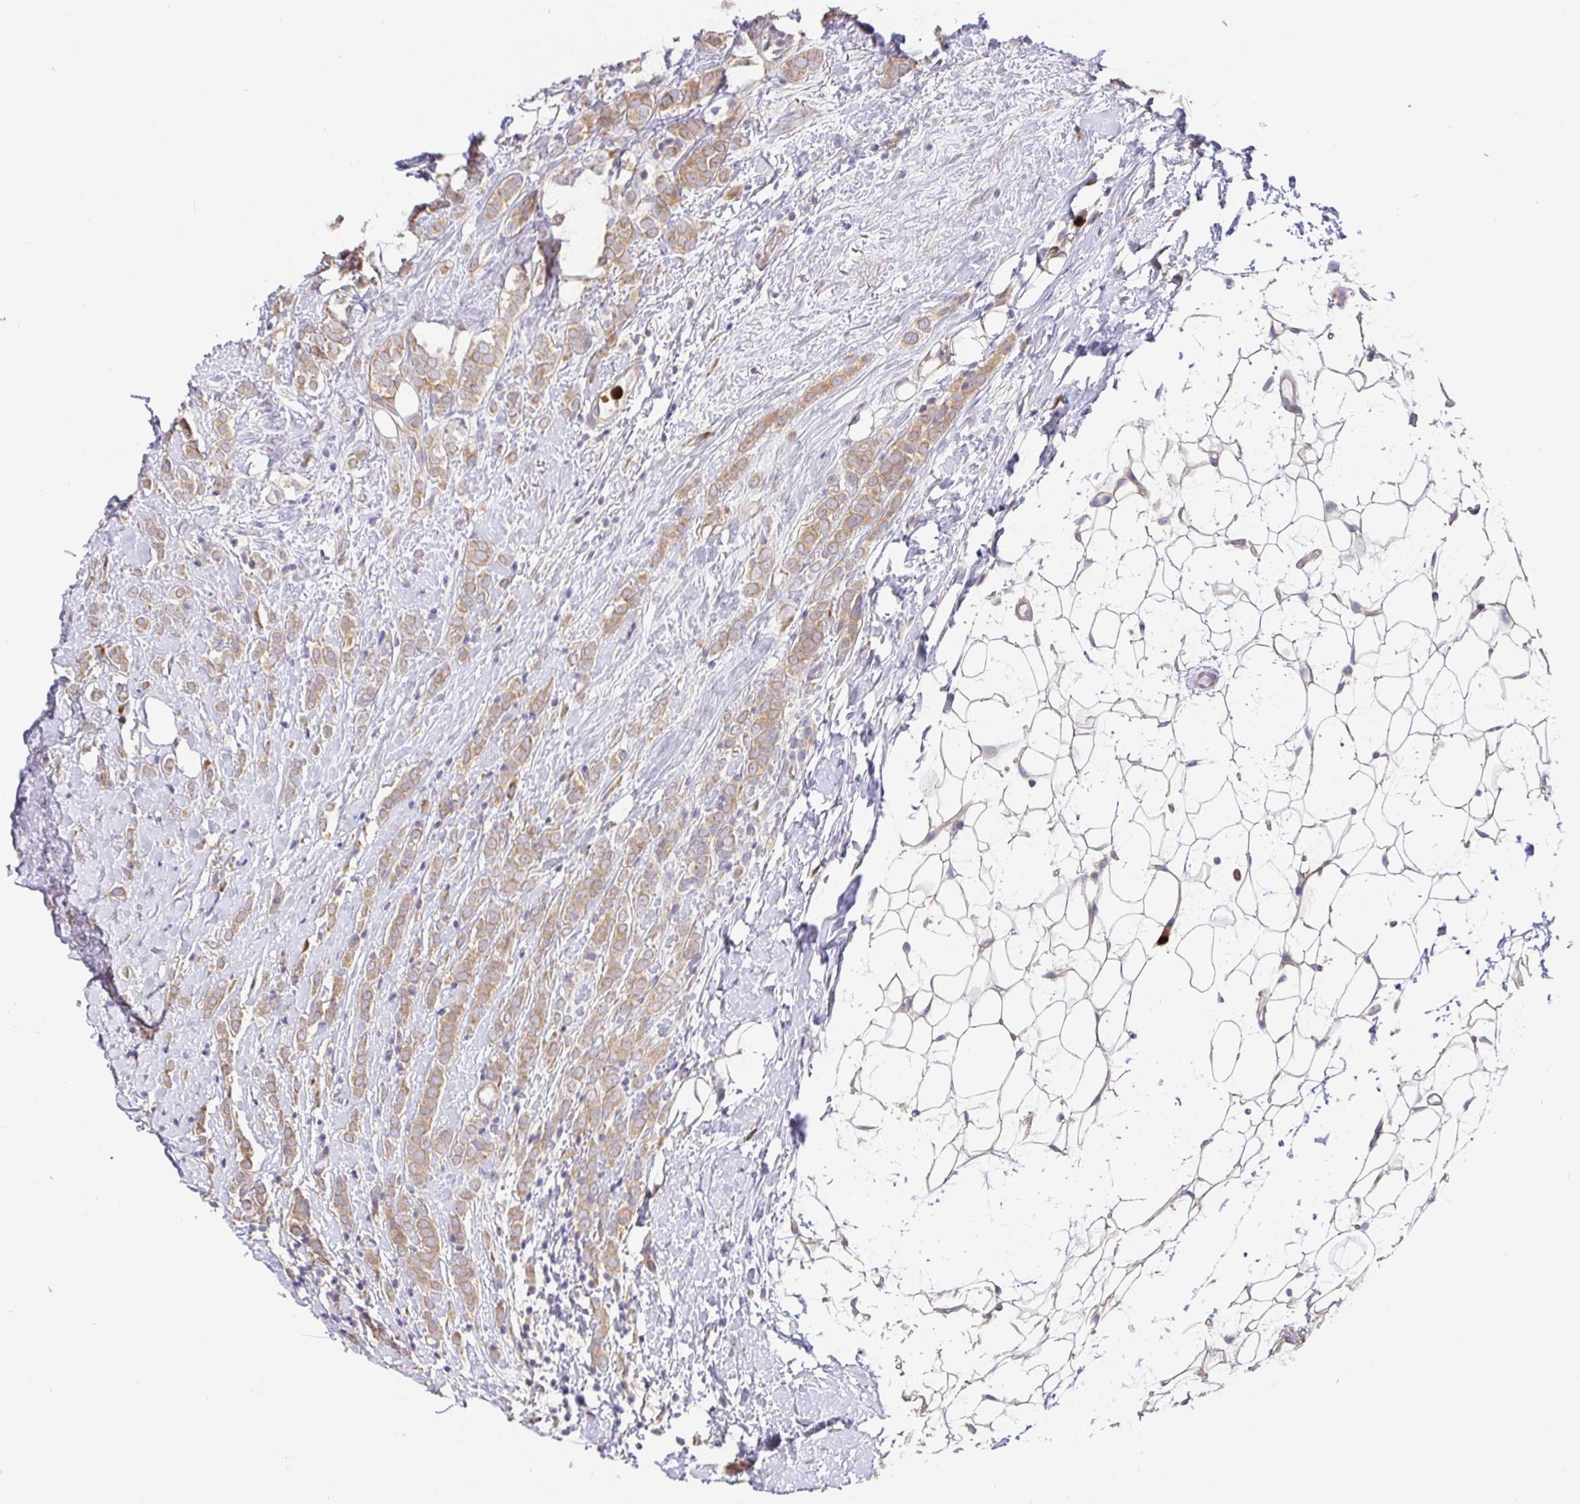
{"staining": {"intensity": "weak", "quantity": ">75%", "location": "cytoplasmic/membranous"}, "tissue": "breast cancer", "cell_type": "Tumor cells", "image_type": "cancer", "snomed": [{"axis": "morphology", "description": "Lobular carcinoma"}, {"axis": "topography", "description": "Breast"}], "caption": "Immunohistochemical staining of human breast cancer displays low levels of weak cytoplasmic/membranous protein expression in about >75% of tumor cells.", "gene": "PDPK1", "patient": {"sex": "female", "age": 49}}